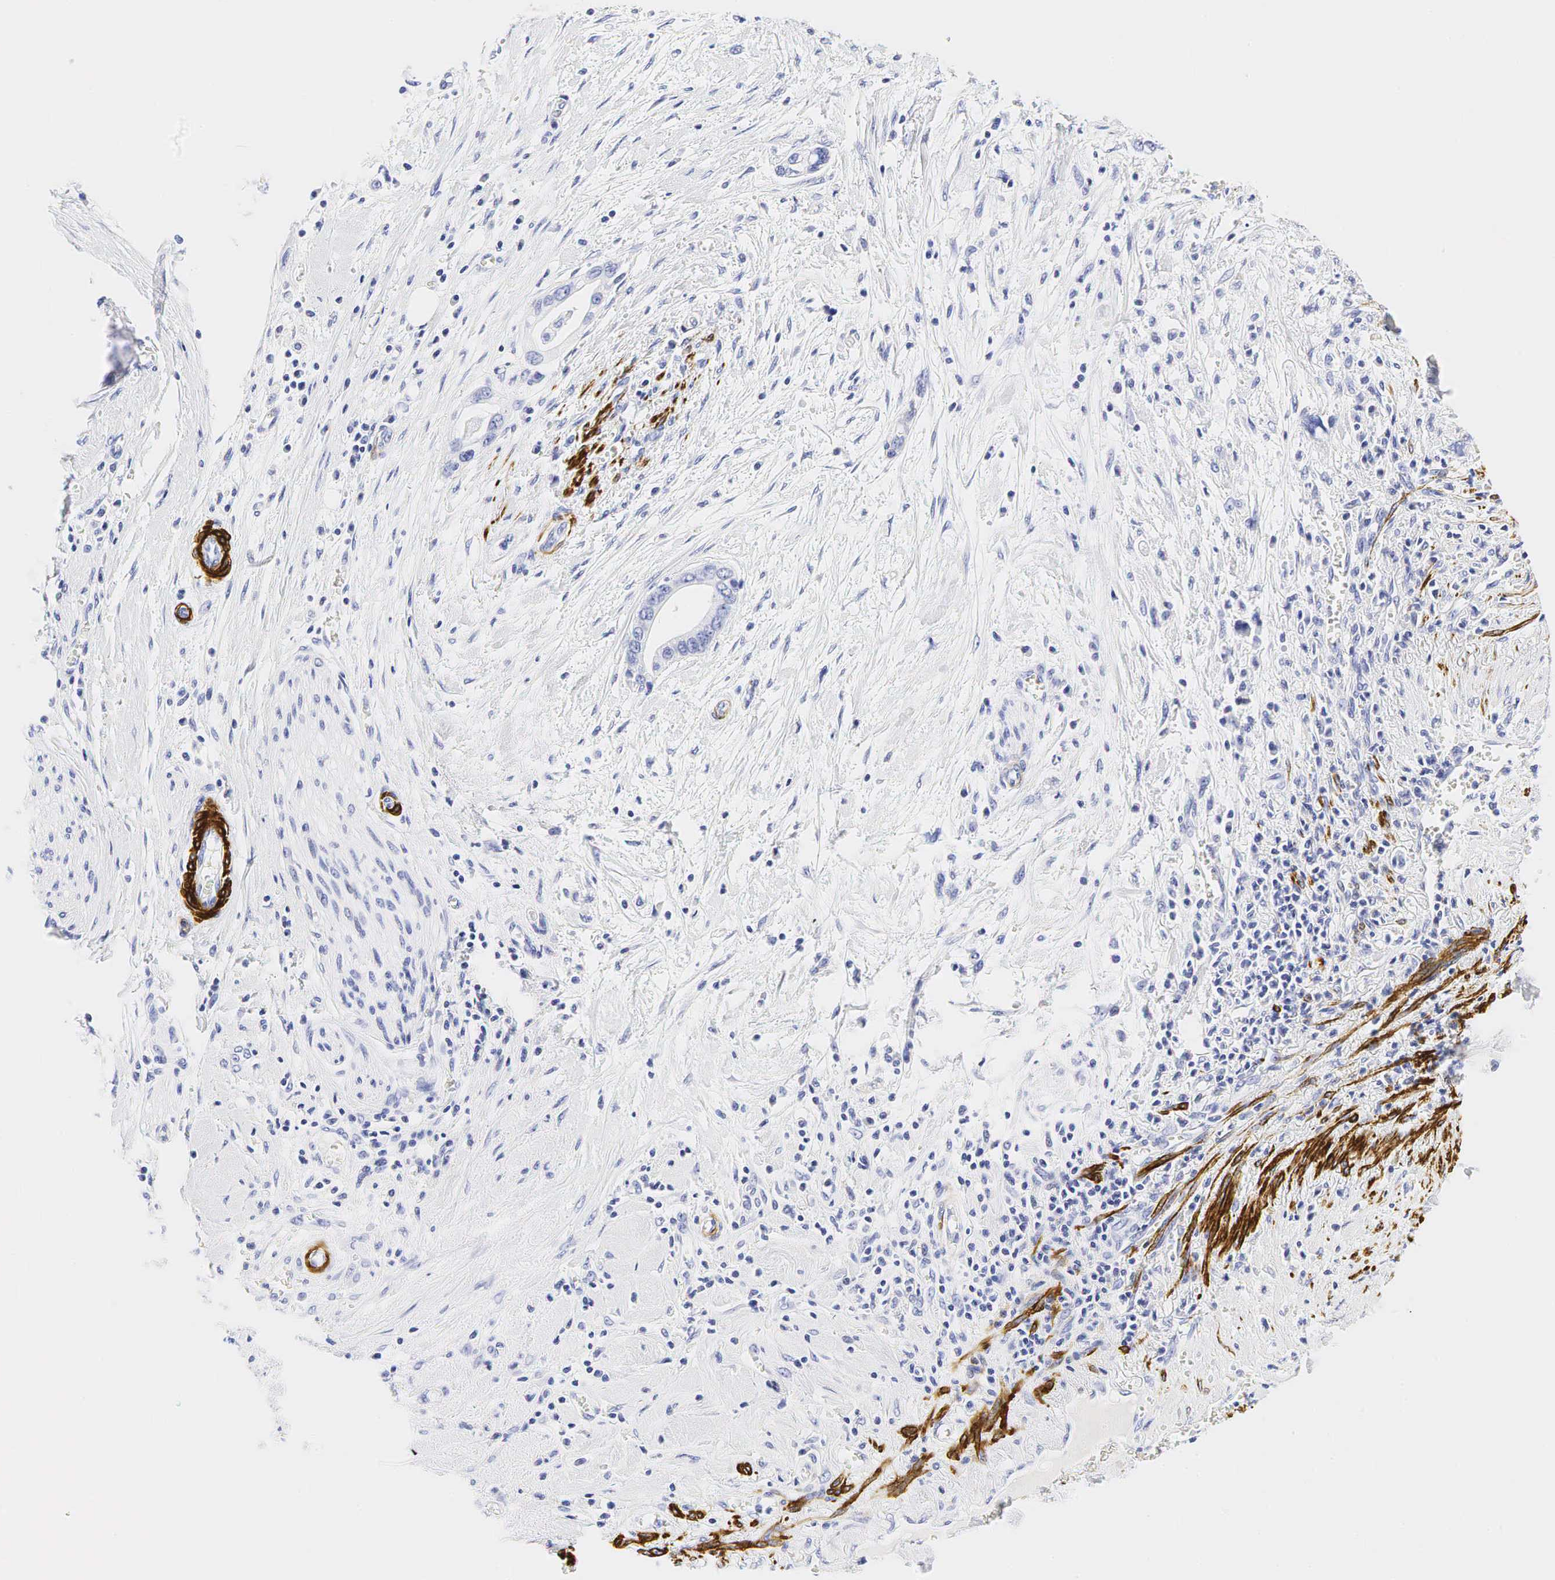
{"staining": {"intensity": "negative", "quantity": "none", "location": "none"}, "tissue": "pancreatic cancer", "cell_type": "Tumor cells", "image_type": "cancer", "snomed": [{"axis": "morphology", "description": "Adenocarcinoma, NOS"}, {"axis": "topography", "description": "Pancreas"}], "caption": "A high-resolution image shows immunohistochemistry staining of pancreatic cancer, which demonstrates no significant positivity in tumor cells. (IHC, brightfield microscopy, high magnification).", "gene": "CALD1", "patient": {"sex": "male", "age": 69}}